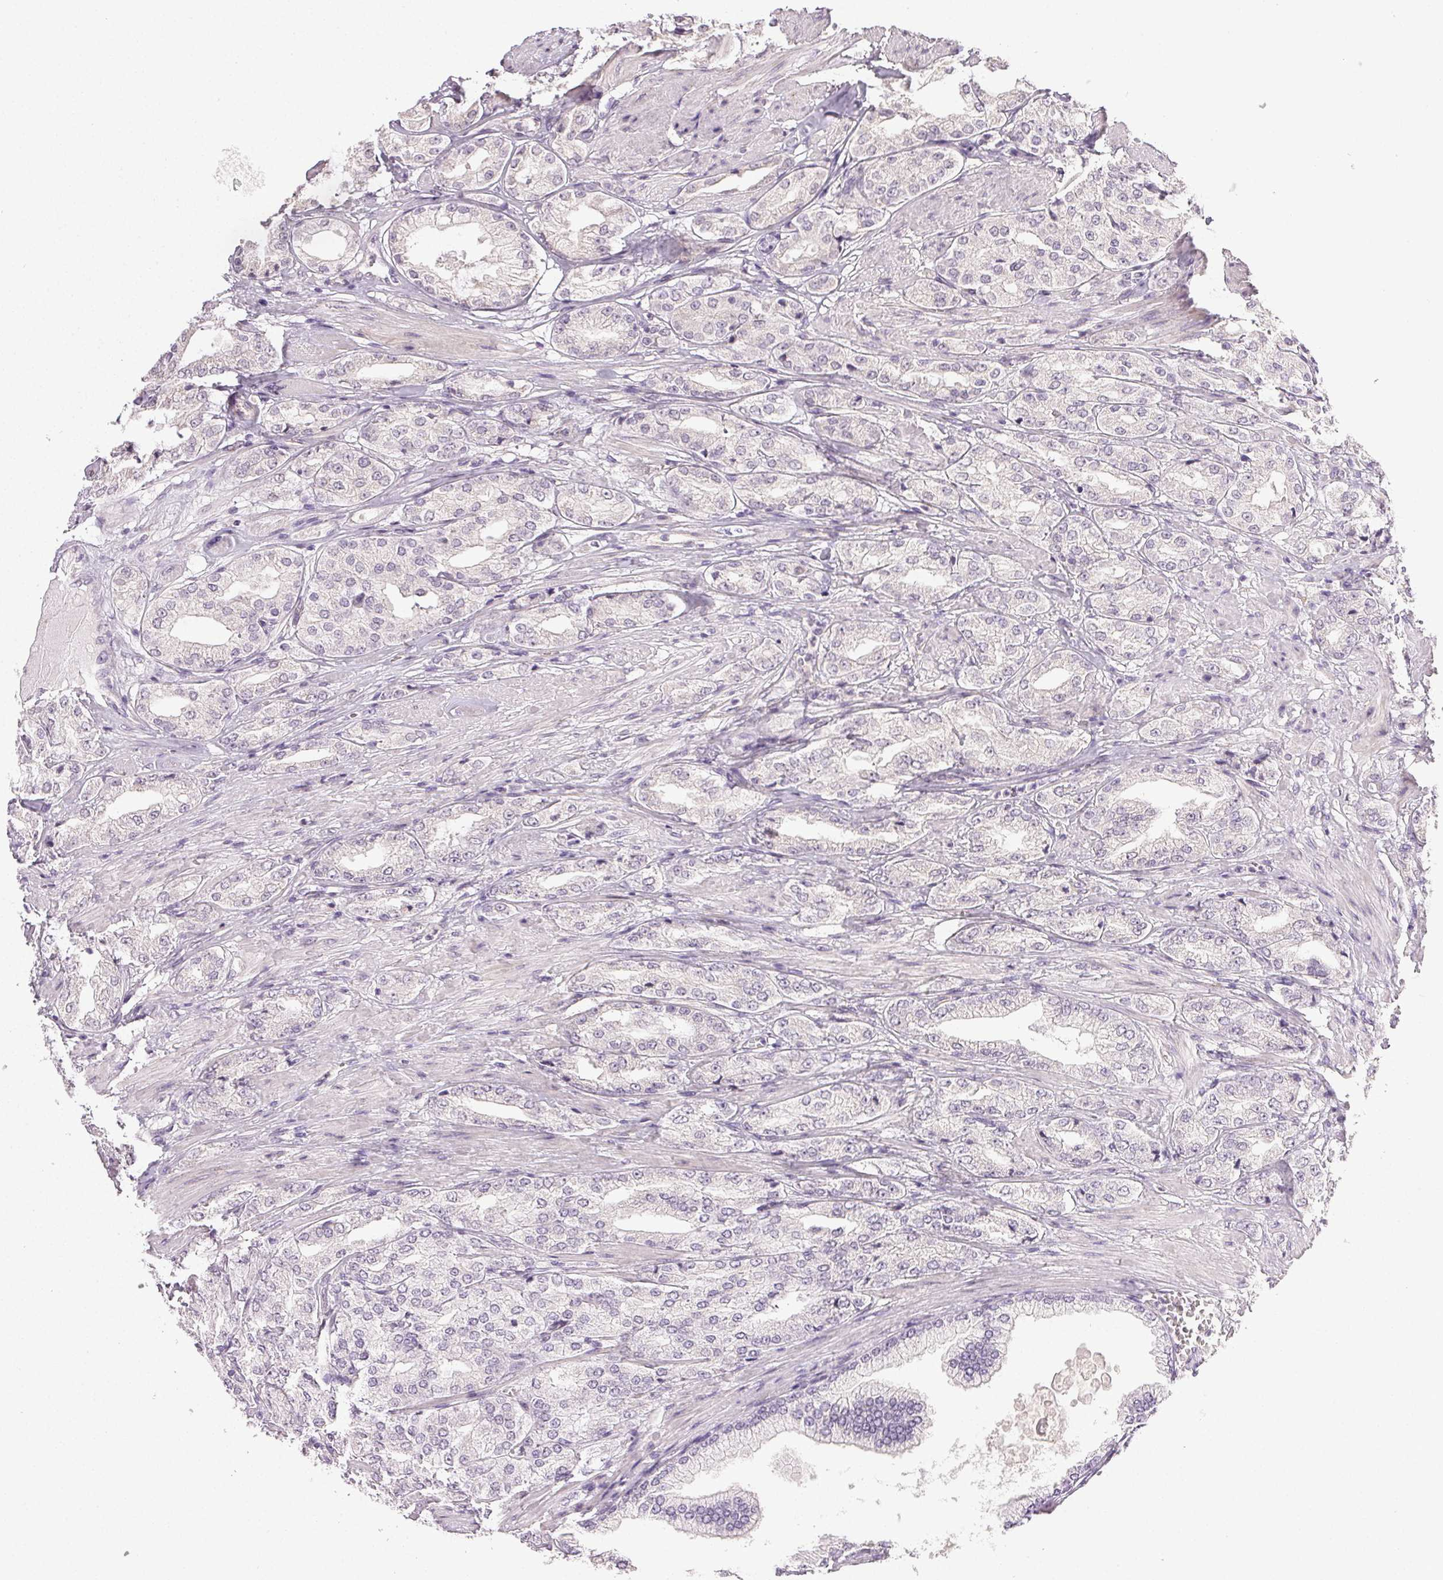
{"staining": {"intensity": "negative", "quantity": "none", "location": "none"}, "tissue": "prostate cancer", "cell_type": "Tumor cells", "image_type": "cancer", "snomed": [{"axis": "morphology", "description": "Adenocarcinoma, High grade"}, {"axis": "topography", "description": "Prostate"}], "caption": "Immunohistochemical staining of human prostate adenocarcinoma (high-grade) demonstrates no significant staining in tumor cells. (DAB (3,3'-diaminobenzidine) IHC visualized using brightfield microscopy, high magnification).", "gene": "PLCB1", "patient": {"sex": "male", "age": 68}}